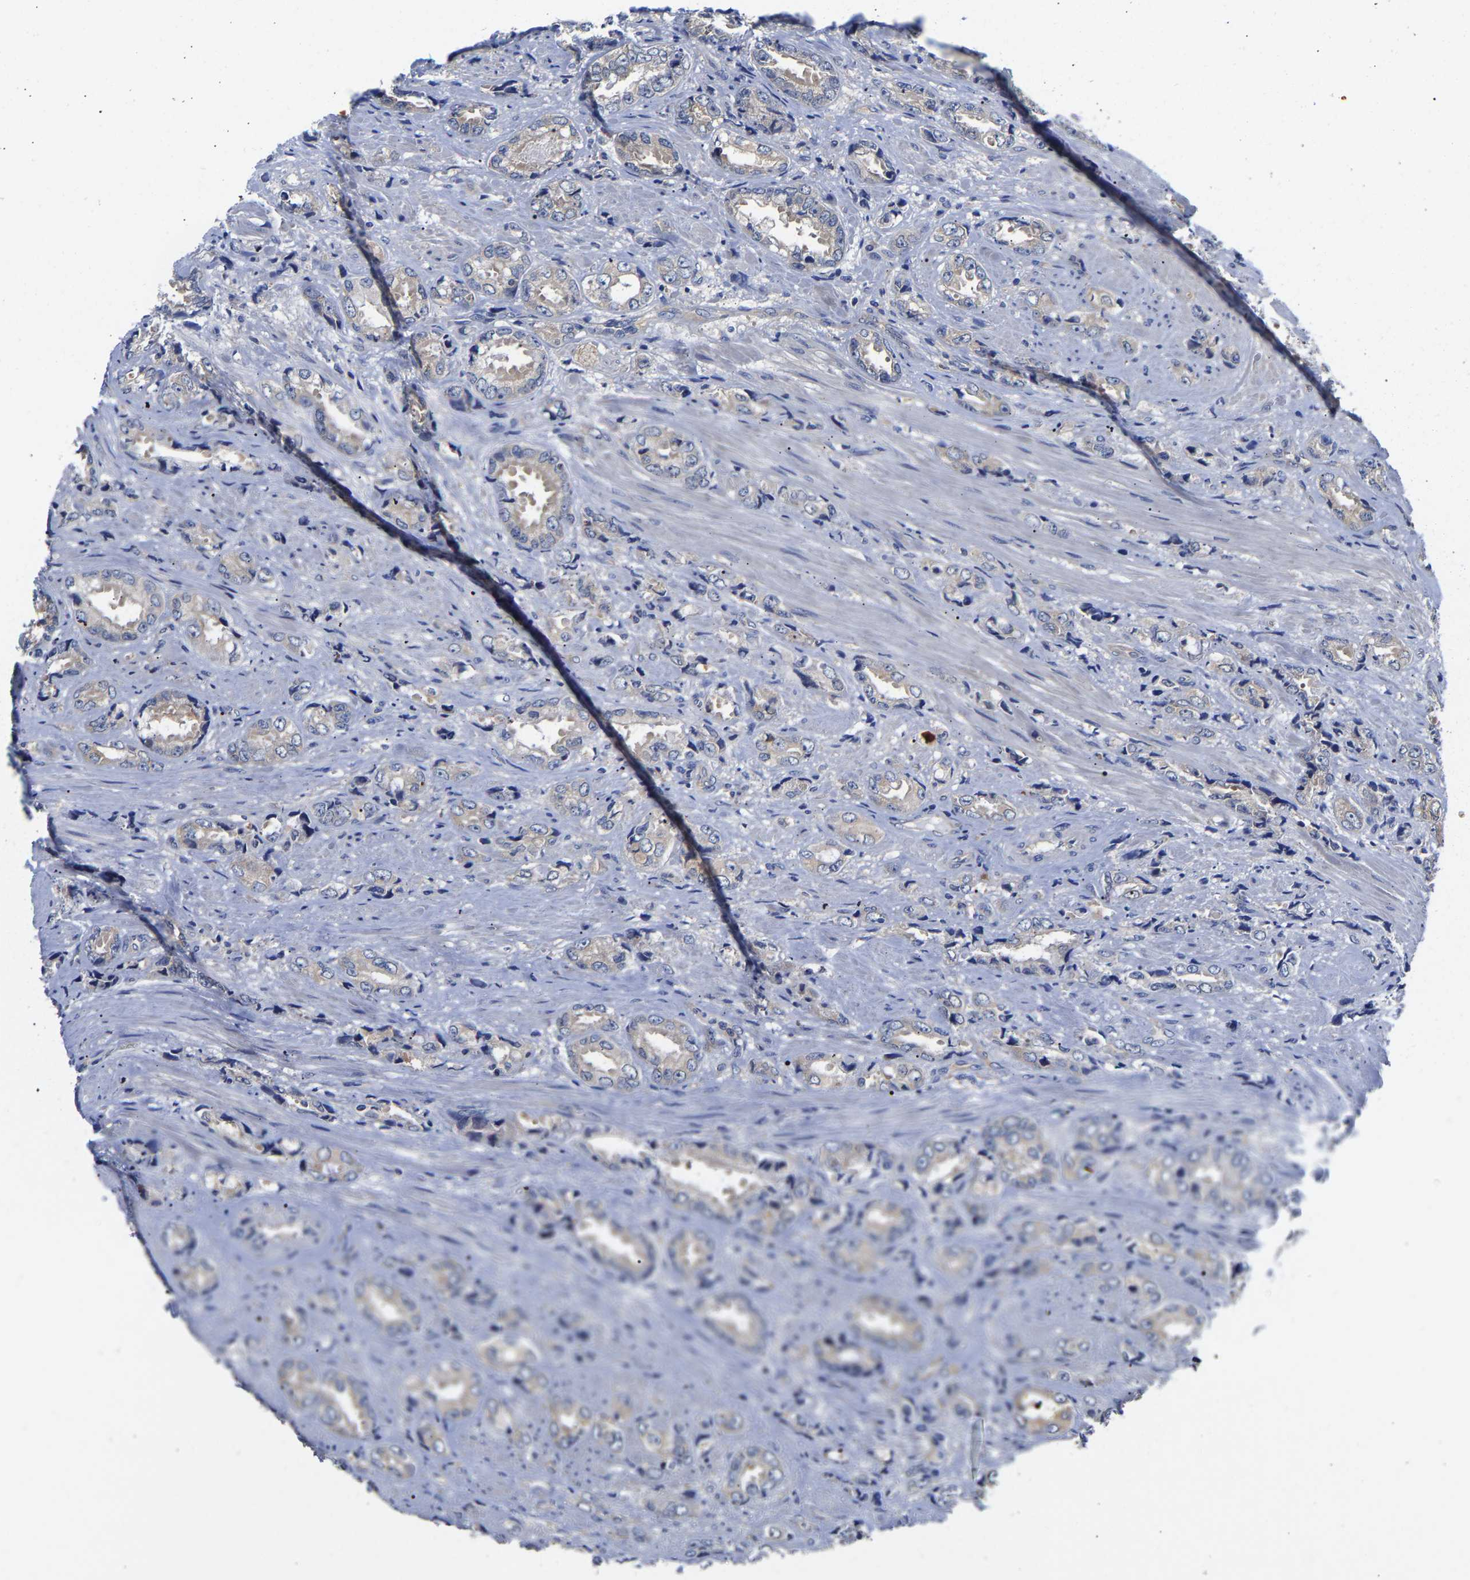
{"staining": {"intensity": "negative", "quantity": "none", "location": "none"}, "tissue": "prostate cancer", "cell_type": "Tumor cells", "image_type": "cancer", "snomed": [{"axis": "morphology", "description": "Adenocarcinoma, High grade"}, {"axis": "topography", "description": "Prostate"}], "caption": "High power microscopy photomicrograph of an IHC histopathology image of prostate cancer (adenocarcinoma (high-grade)), revealing no significant positivity in tumor cells.", "gene": "CCDC6", "patient": {"sex": "male", "age": 61}}